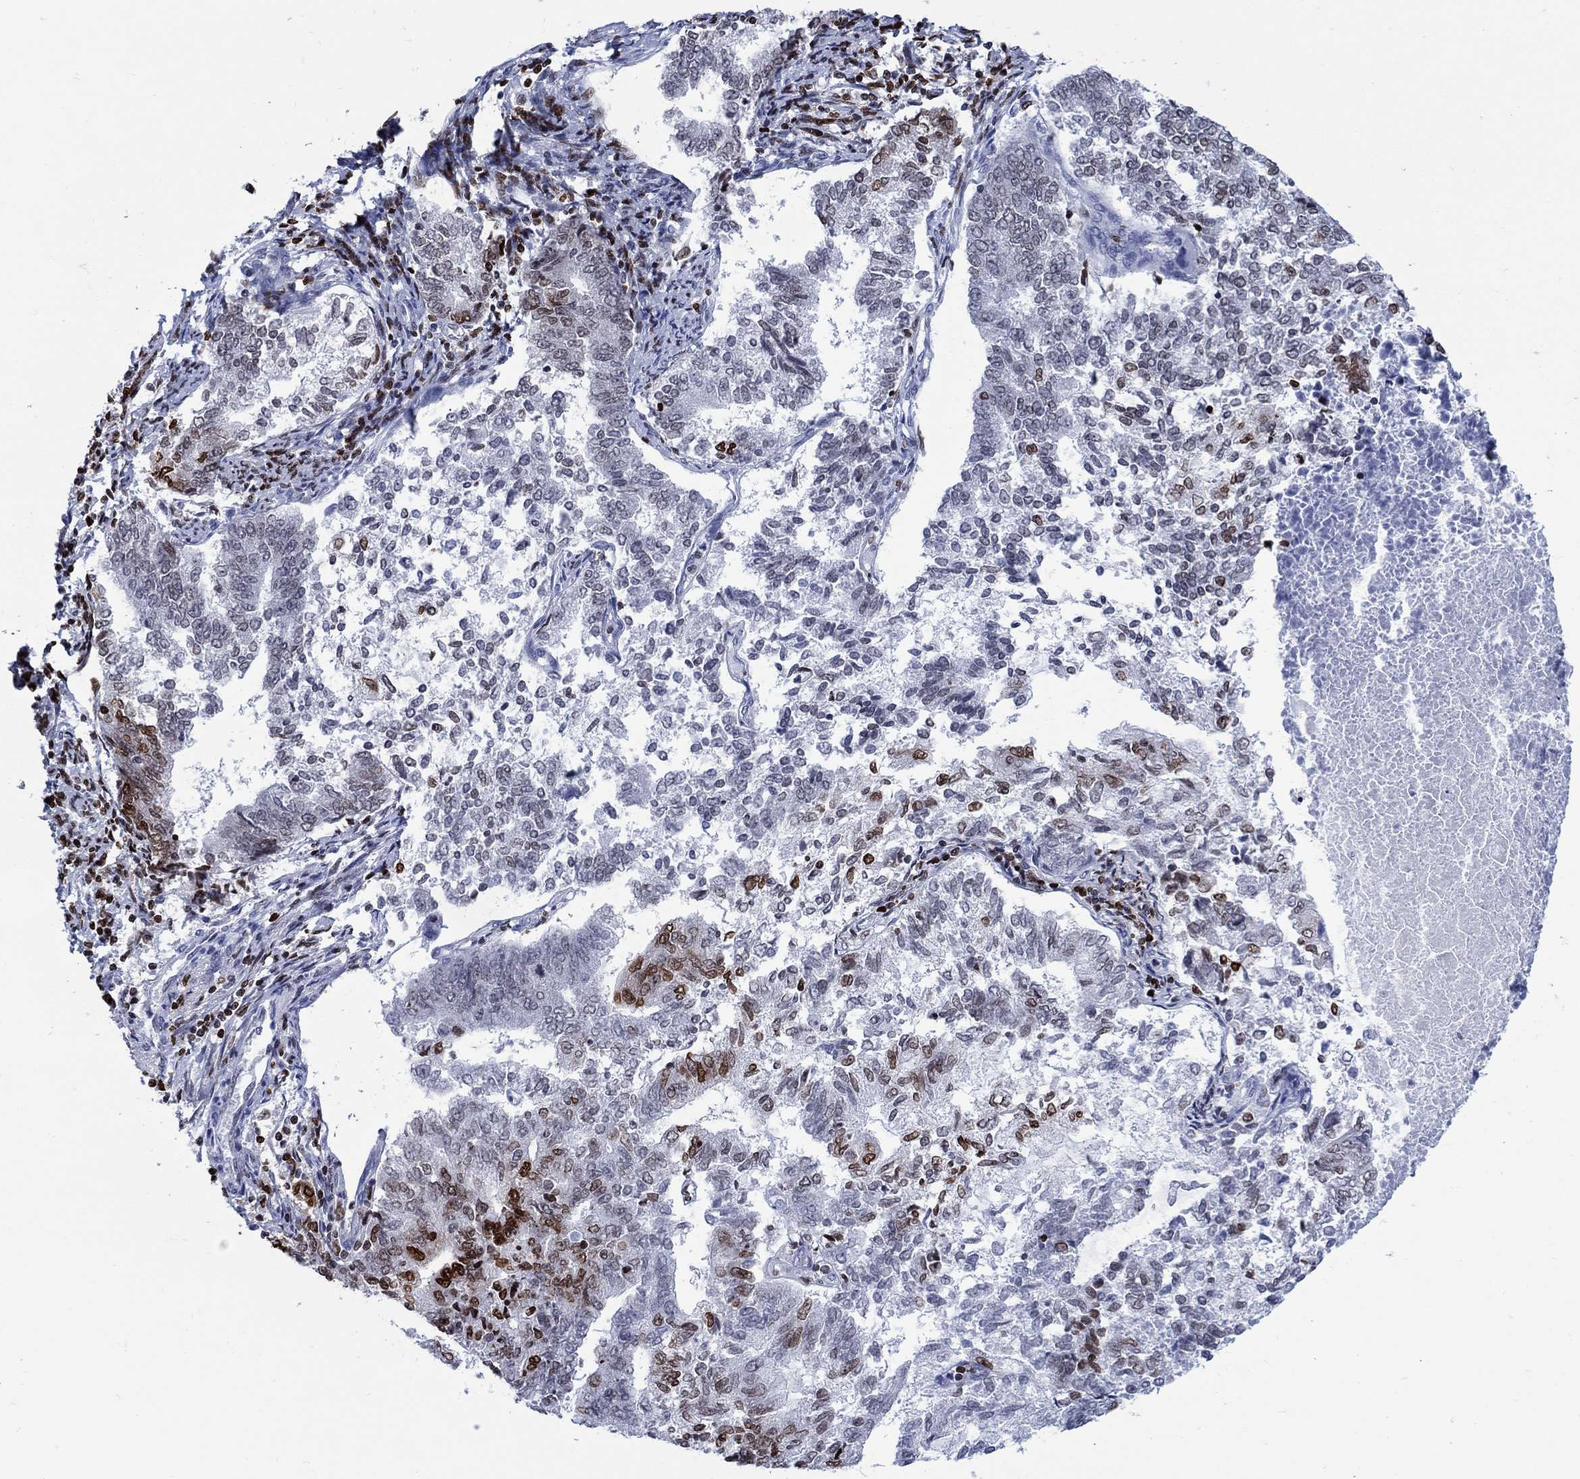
{"staining": {"intensity": "strong", "quantity": "<25%", "location": "nuclear"}, "tissue": "endometrial cancer", "cell_type": "Tumor cells", "image_type": "cancer", "snomed": [{"axis": "morphology", "description": "Adenocarcinoma, NOS"}, {"axis": "topography", "description": "Endometrium"}], "caption": "Endometrial adenocarcinoma stained with DAB (3,3'-diaminobenzidine) immunohistochemistry (IHC) displays medium levels of strong nuclear expression in about <25% of tumor cells.", "gene": "HMGA1", "patient": {"sex": "female", "age": 65}}